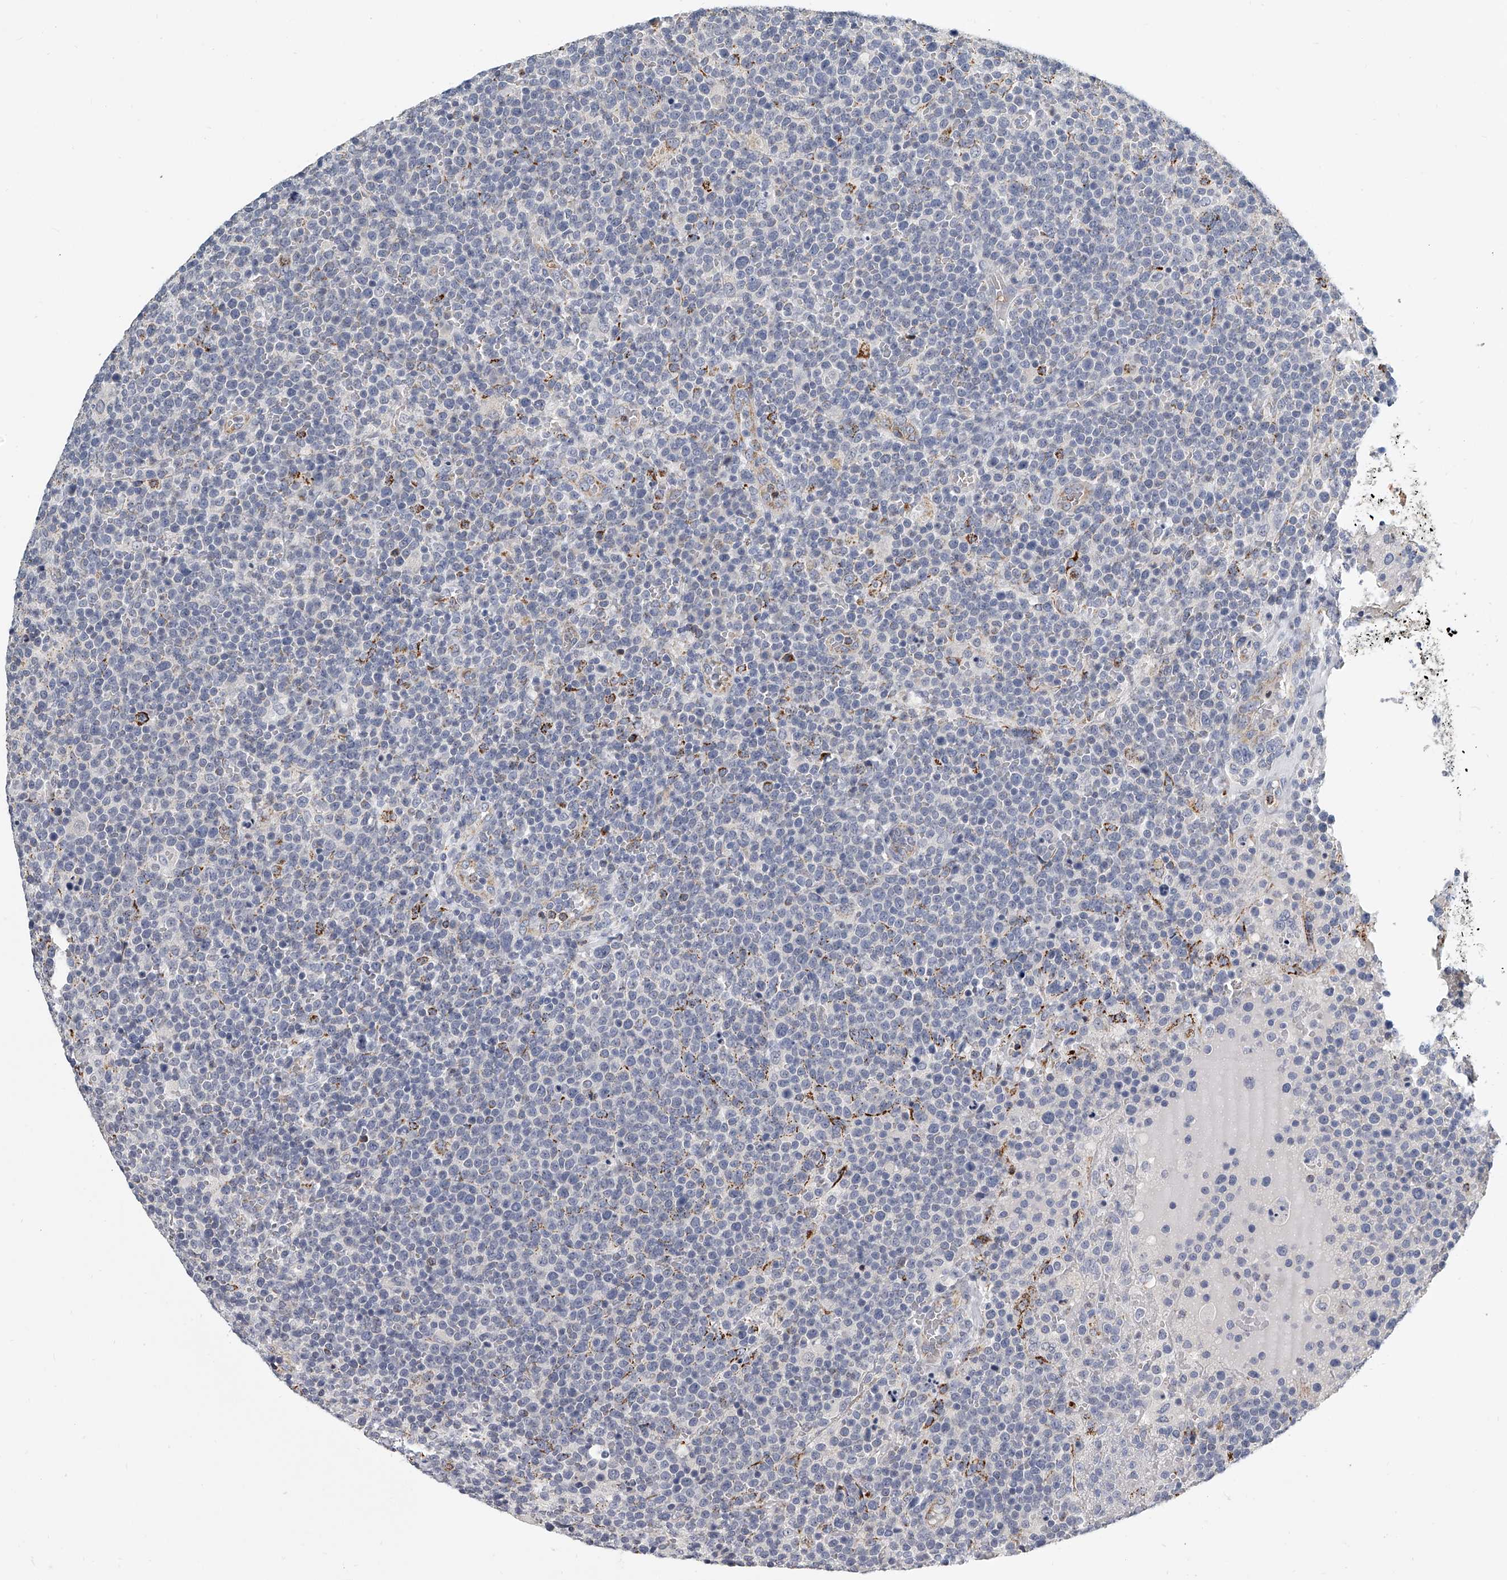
{"staining": {"intensity": "negative", "quantity": "none", "location": "none"}, "tissue": "lymphoma", "cell_type": "Tumor cells", "image_type": "cancer", "snomed": [{"axis": "morphology", "description": "Malignant lymphoma, non-Hodgkin's type, High grade"}, {"axis": "topography", "description": "Lymph node"}], "caption": "The micrograph displays no staining of tumor cells in high-grade malignant lymphoma, non-Hodgkin's type. (DAB immunohistochemistry (IHC), high magnification).", "gene": "KLHL7", "patient": {"sex": "male", "age": 61}}